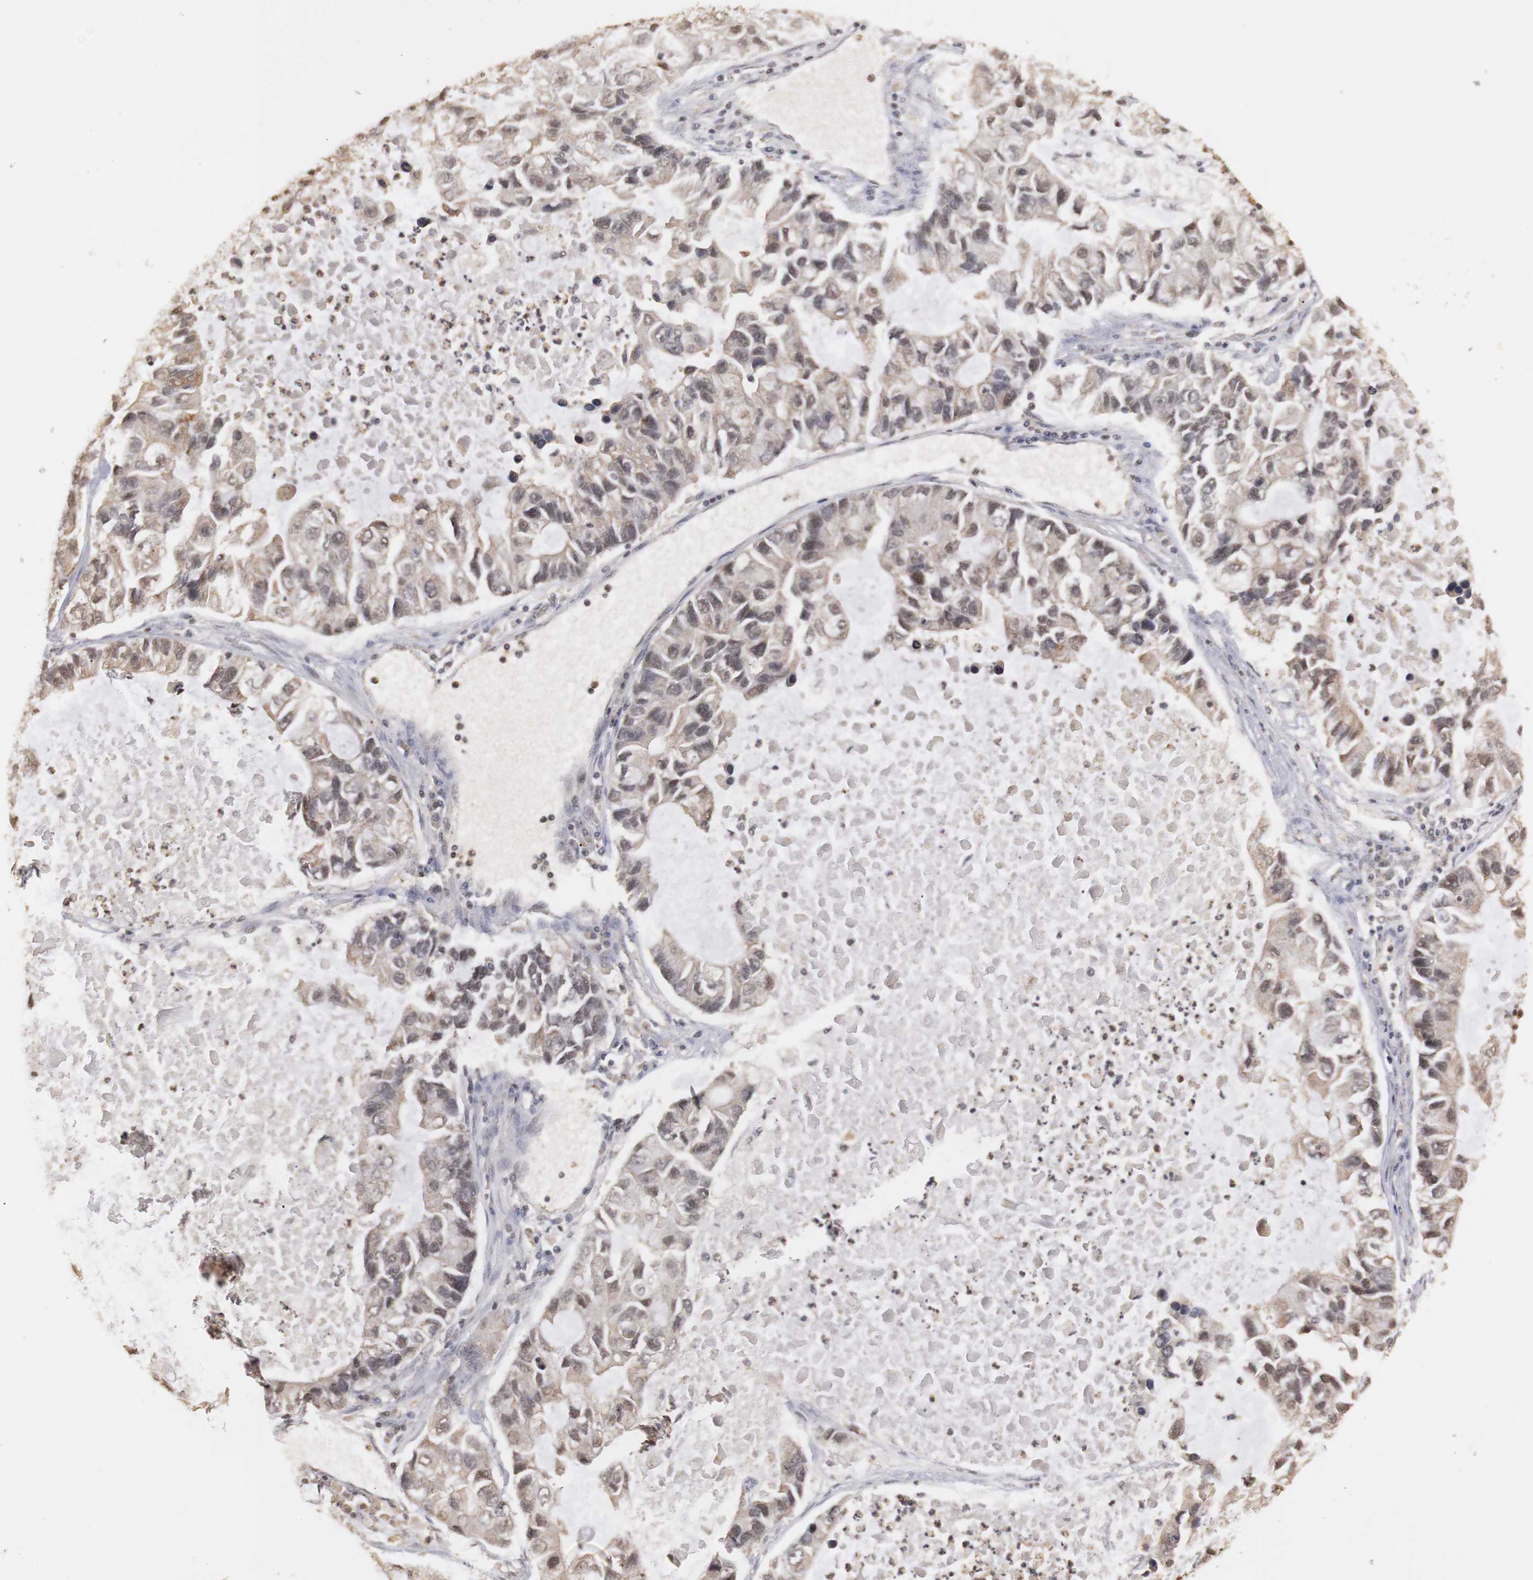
{"staining": {"intensity": "weak", "quantity": ">75%", "location": "cytoplasmic/membranous,nuclear"}, "tissue": "lung cancer", "cell_type": "Tumor cells", "image_type": "cancer", "snomed": [{"axis": "morphology", "description": "Adenocarcinoma, NOS"}, {"axis": "topography", "description": "Lung"}], "caption": "Lung adenocarcinoma tissue demonstrates weak cytoplasmic/membranous and nuclear positivity in approximately >75% of tumor cells", "gene": "PLEKHA1", "patient": {"sex": "female", "age": 51}}